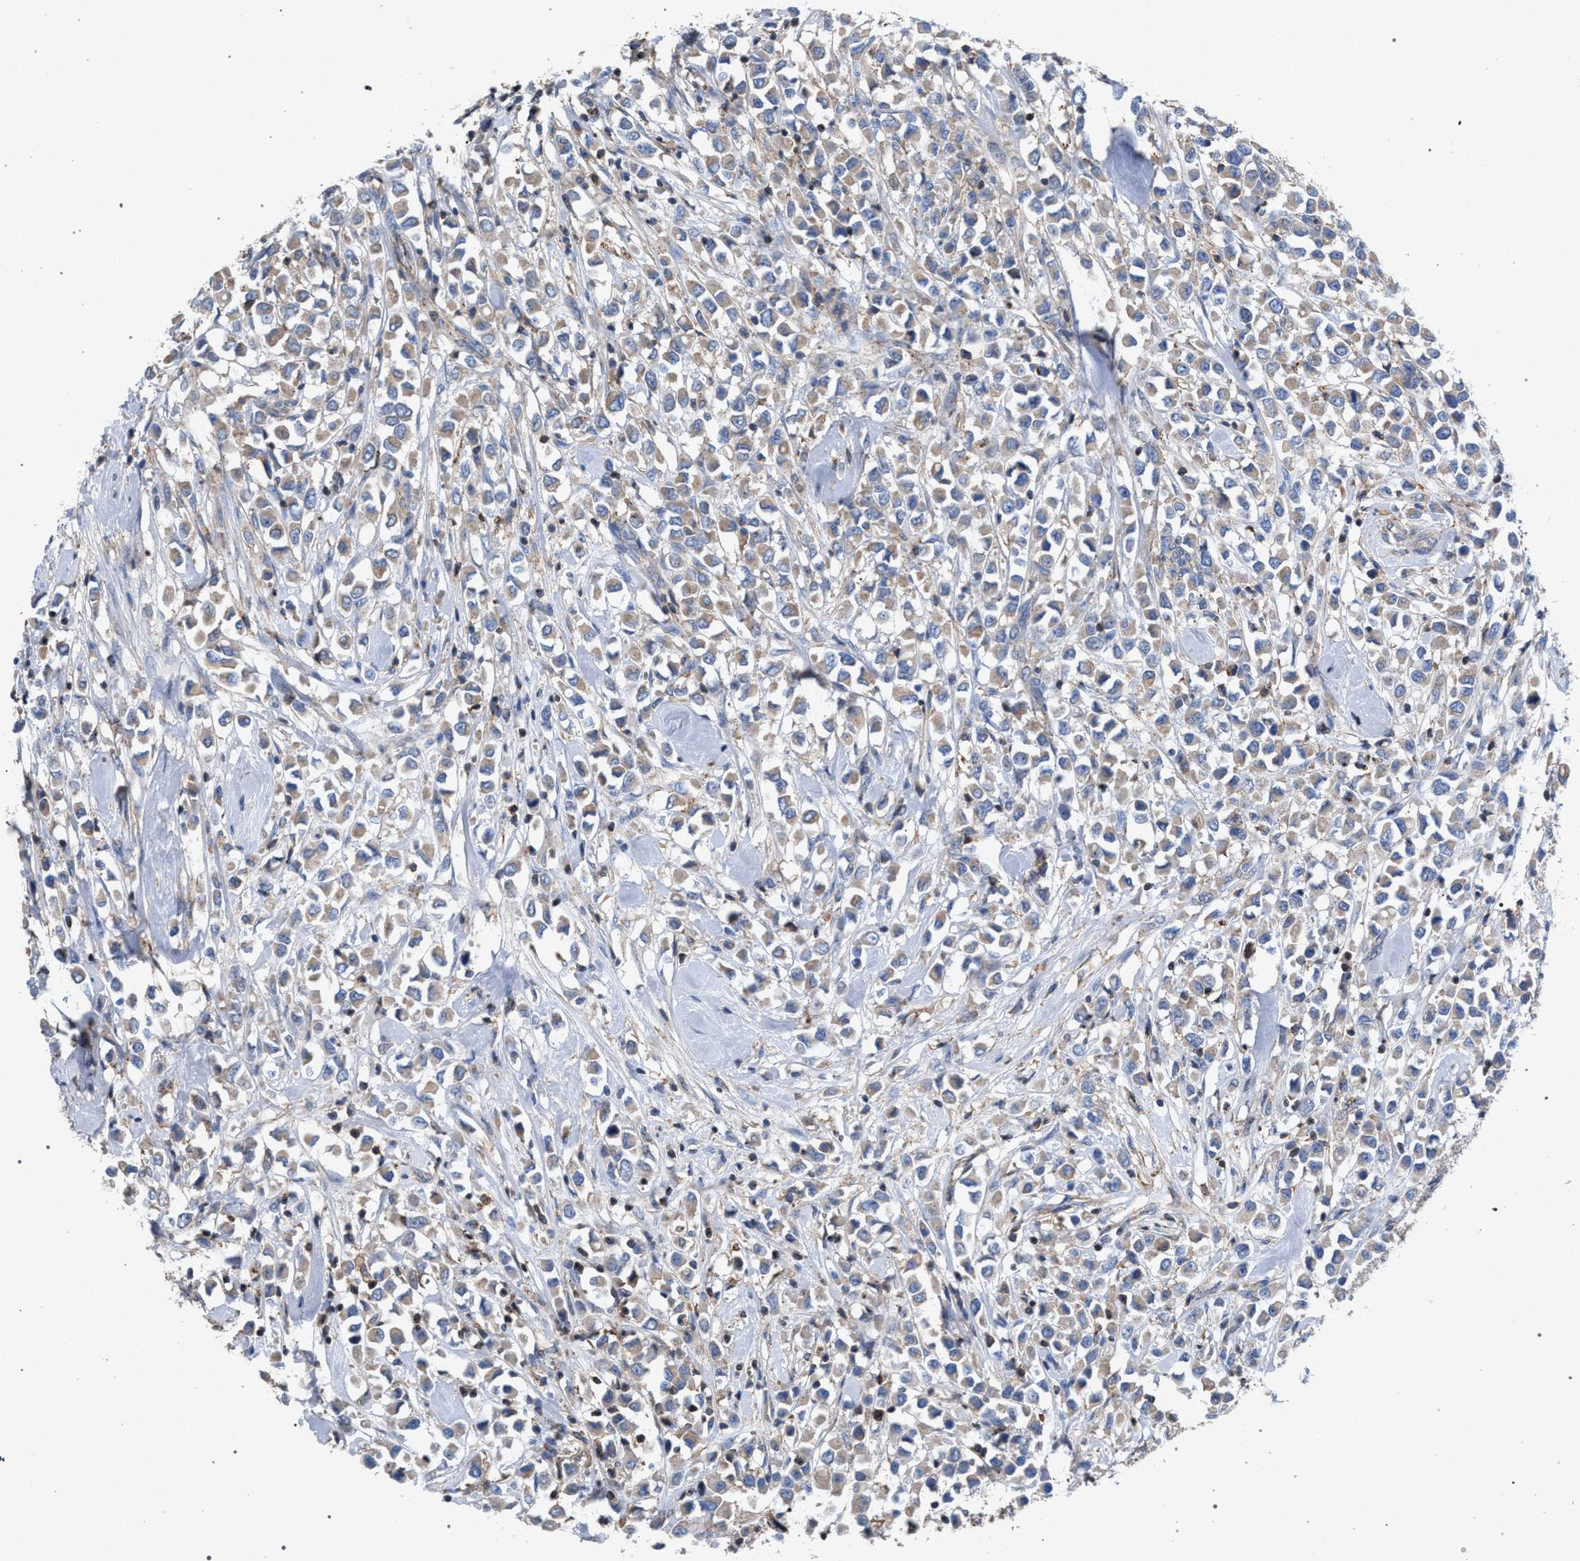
{"staining": {"intensity": "weak", "quantity": "<25%", "location": "cytoplasmic/membranous"}, "tissue": "breast cancer", "cell_type": "Tumor cells", "image_type": "cancer", "snomed": [{"axis": "morphology", "description": "Duct carcinoma"}, {"axis": "topography", "description": "Breast"}], "caption": "Breast cancer stained for a protein using immunohistochemistry (IHC) demonstrates no staining tumor cells.", "gene": "VPS13A", "patient": {"sex": "female", "age": 61}}